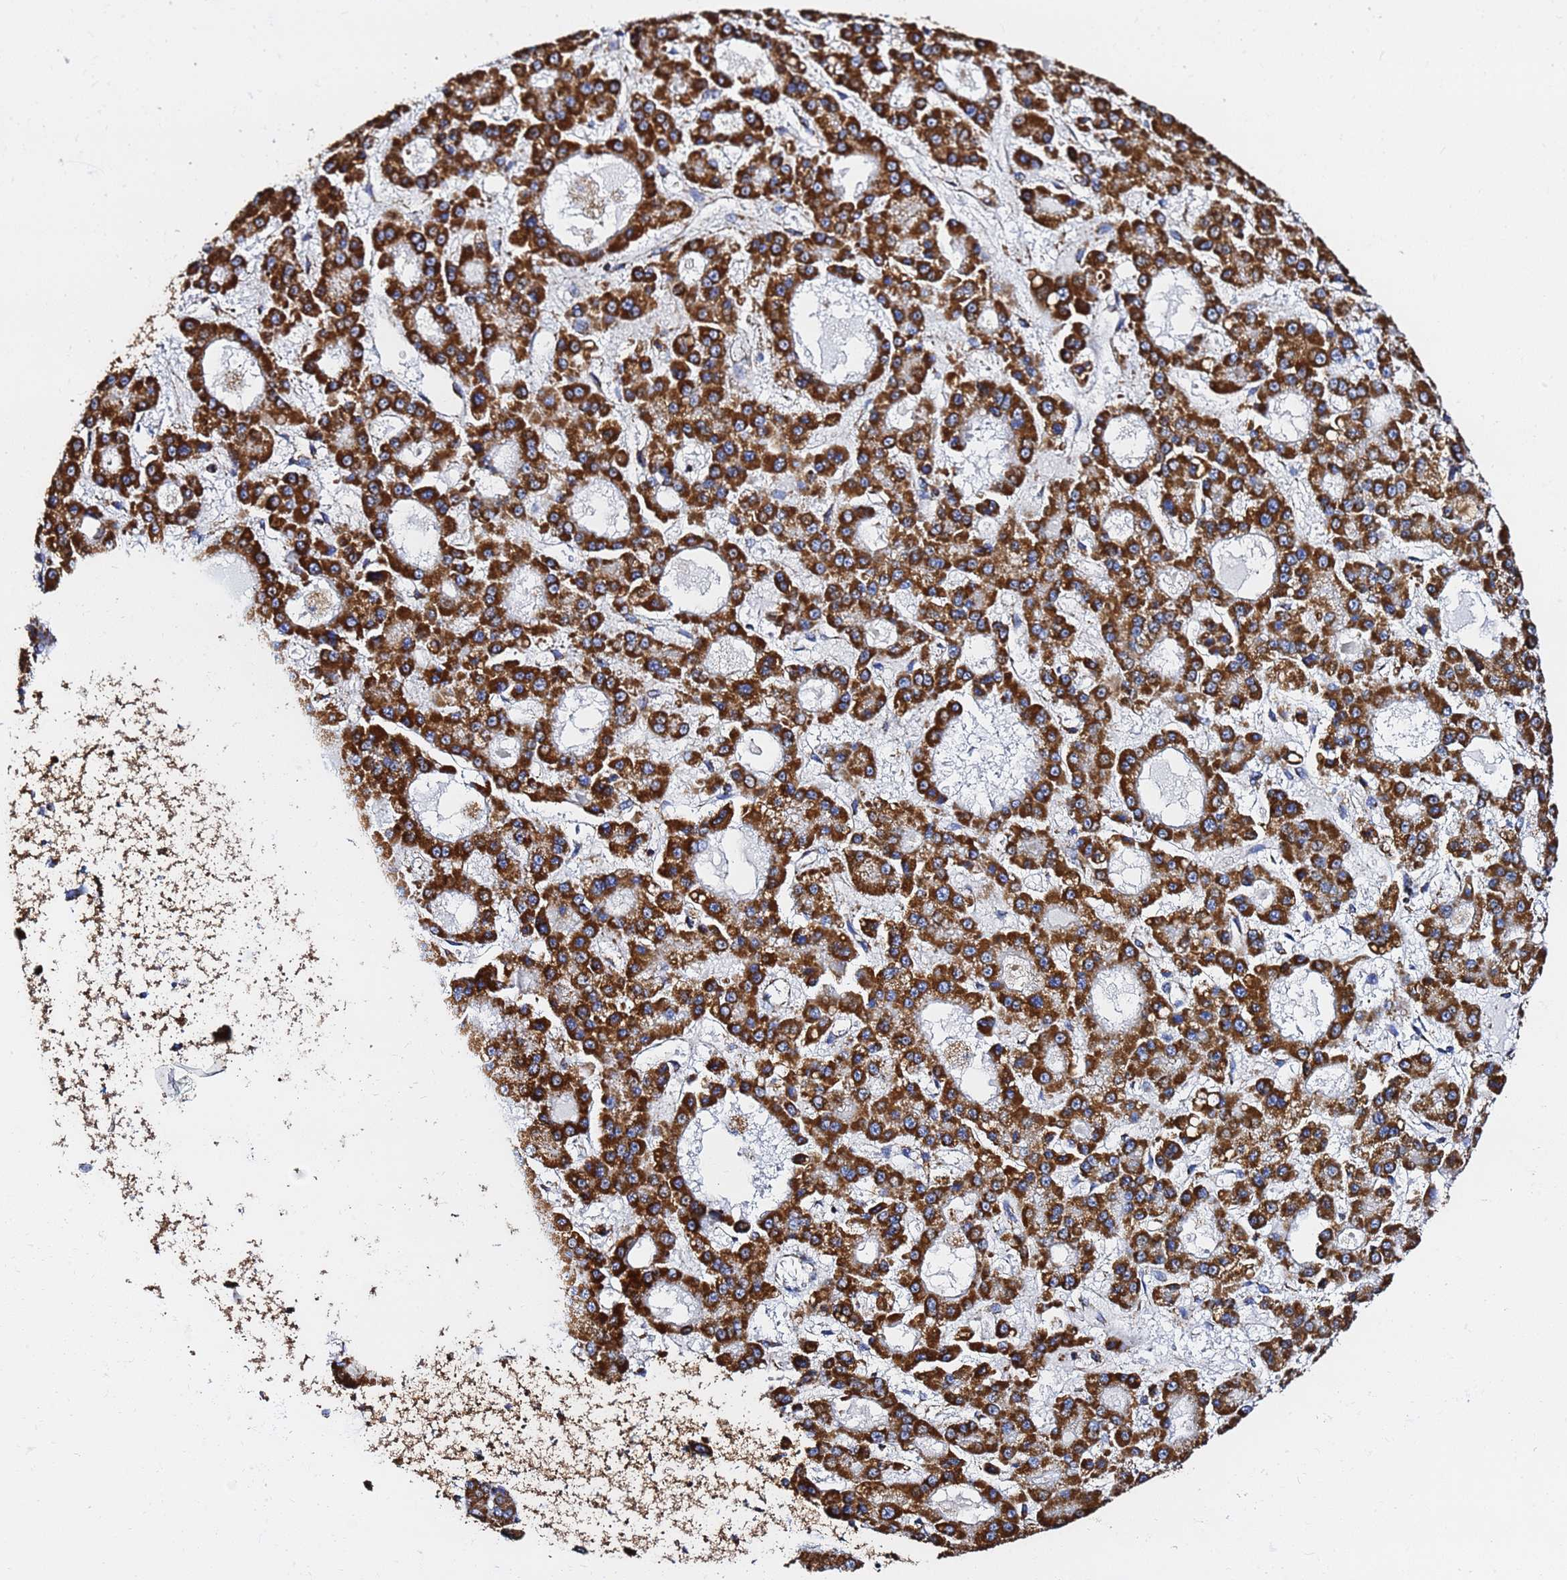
{"staining": {"intensity": "strong", "quantity": ">75%", "location": "cytoplasmic/membranous"}, "tissue": "liver cancer", "cell_type": "Tumor cells", "image_type": "cancer", "snomed": [{"axis": "morphology", "description": "Carcinoma, Hepatocellular, NOS"}, {"axis": "topography", "description": "Liver"}], "caption": "This is an image of IHC staining of hepatocellular carcinoma (liver), which shows strong staining in the cytoplasmic/membranous of tumor cells.", "gene": "PHB2", "patient": {"sex": "male", "age": 70}}